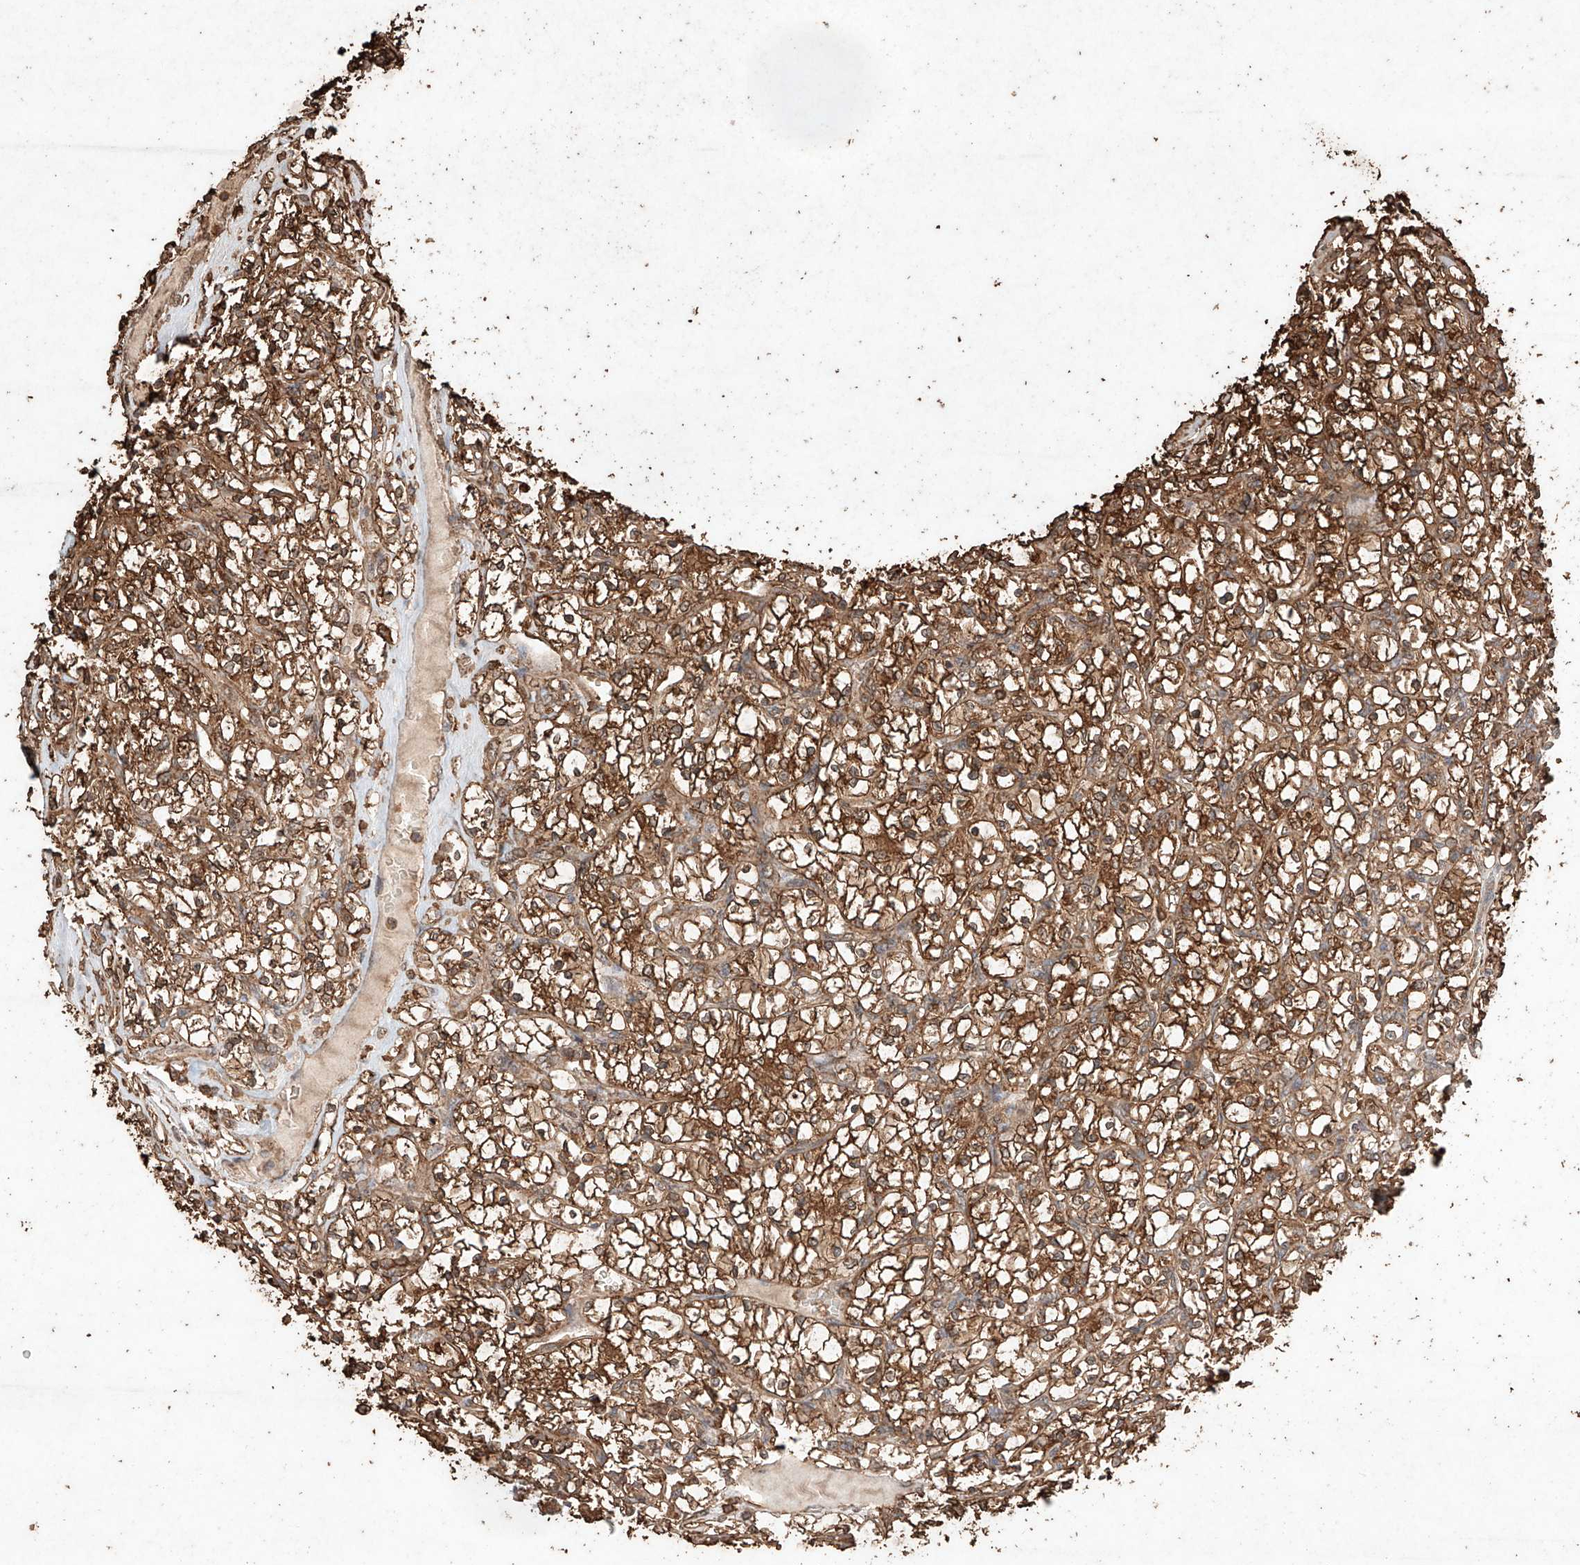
{"staining": {"intensity": "strong", "quantity": ">75%", "location": "cytoplasmic/membranous"}, "tissue": "renal cancer", "cell_type": "Tumor cells", "image_type": "cancer", "snomed": [{"axis": "morphology", "description": "Adenocarcinoma, NOS"}, {"axis": "topography", "description": "Kidney"}], "caption": "An image showing strong cytoplasmic/membranous expression in about >75% of tumor cells in adenocarcinoma (renal), as visualized by brown immunohistochemical staining.", "gene": "M6PR", "patient": {"sex": "female", "age": 69}}